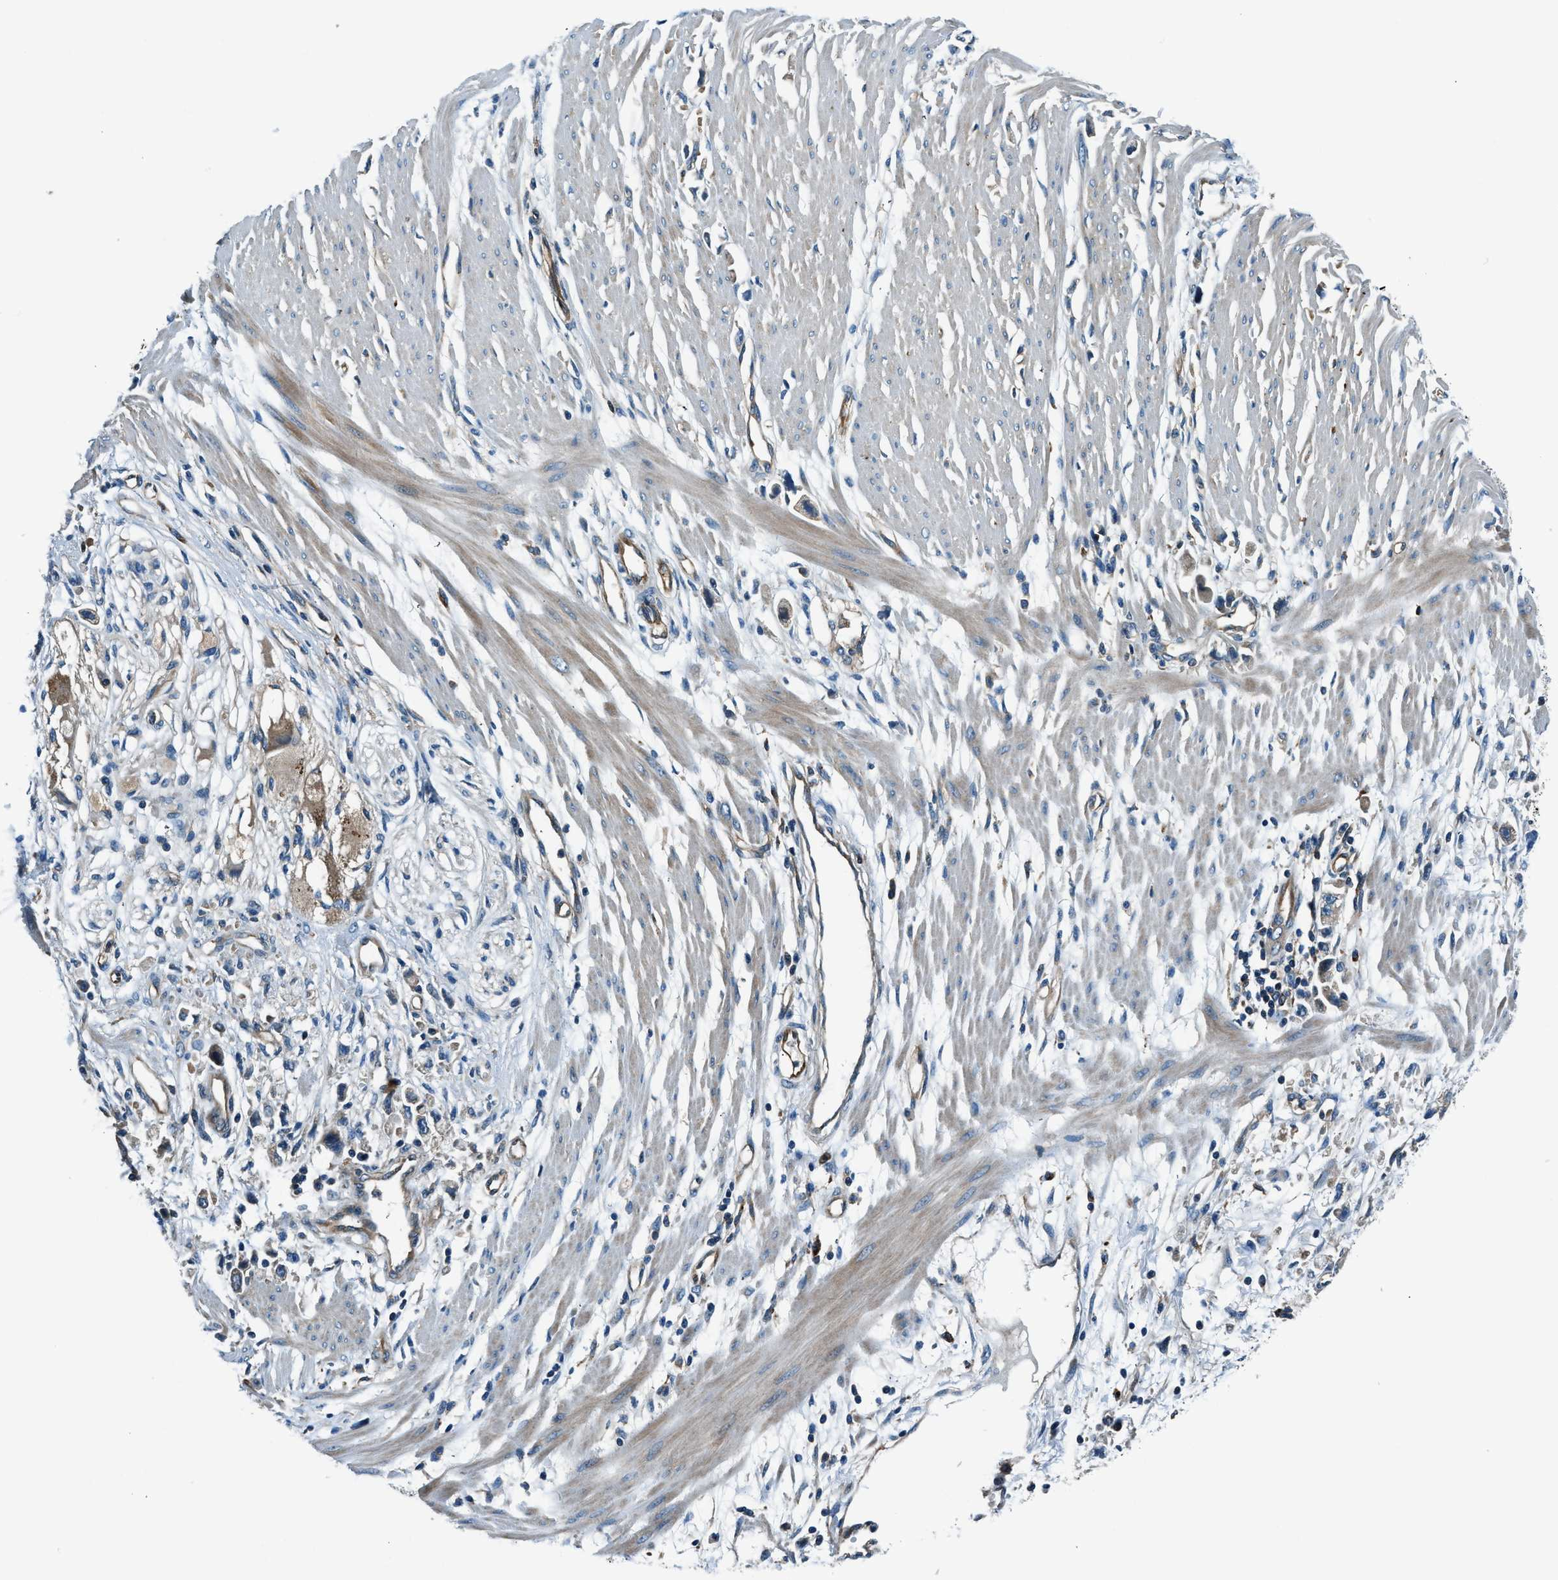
{"staining": {"intensity": "weak", "quantity": "<25%", "location": "cytoplasmic/membranous"}, "tissue": "stomach cancer", "cell_type": "Tumor cells", "image_type": "cancer", "snomed": [{"axis": "morphology", "description": "Adenocarcinoma, NOS"}, {"axis": "topography", "description": "Stomach"}], "caption": "High magnification brightfield microscopy of stomach adenocarcinoma stained with DAB (3,3'-diaminobenzidine) (brown) and counterstained with hematoxylin (blue): tumor cells show no significant staining. (IHC, brightfield microscopy, high magnification).", "gene": "SLC19A2", "patient": {"sex": "female", "age": 59}}